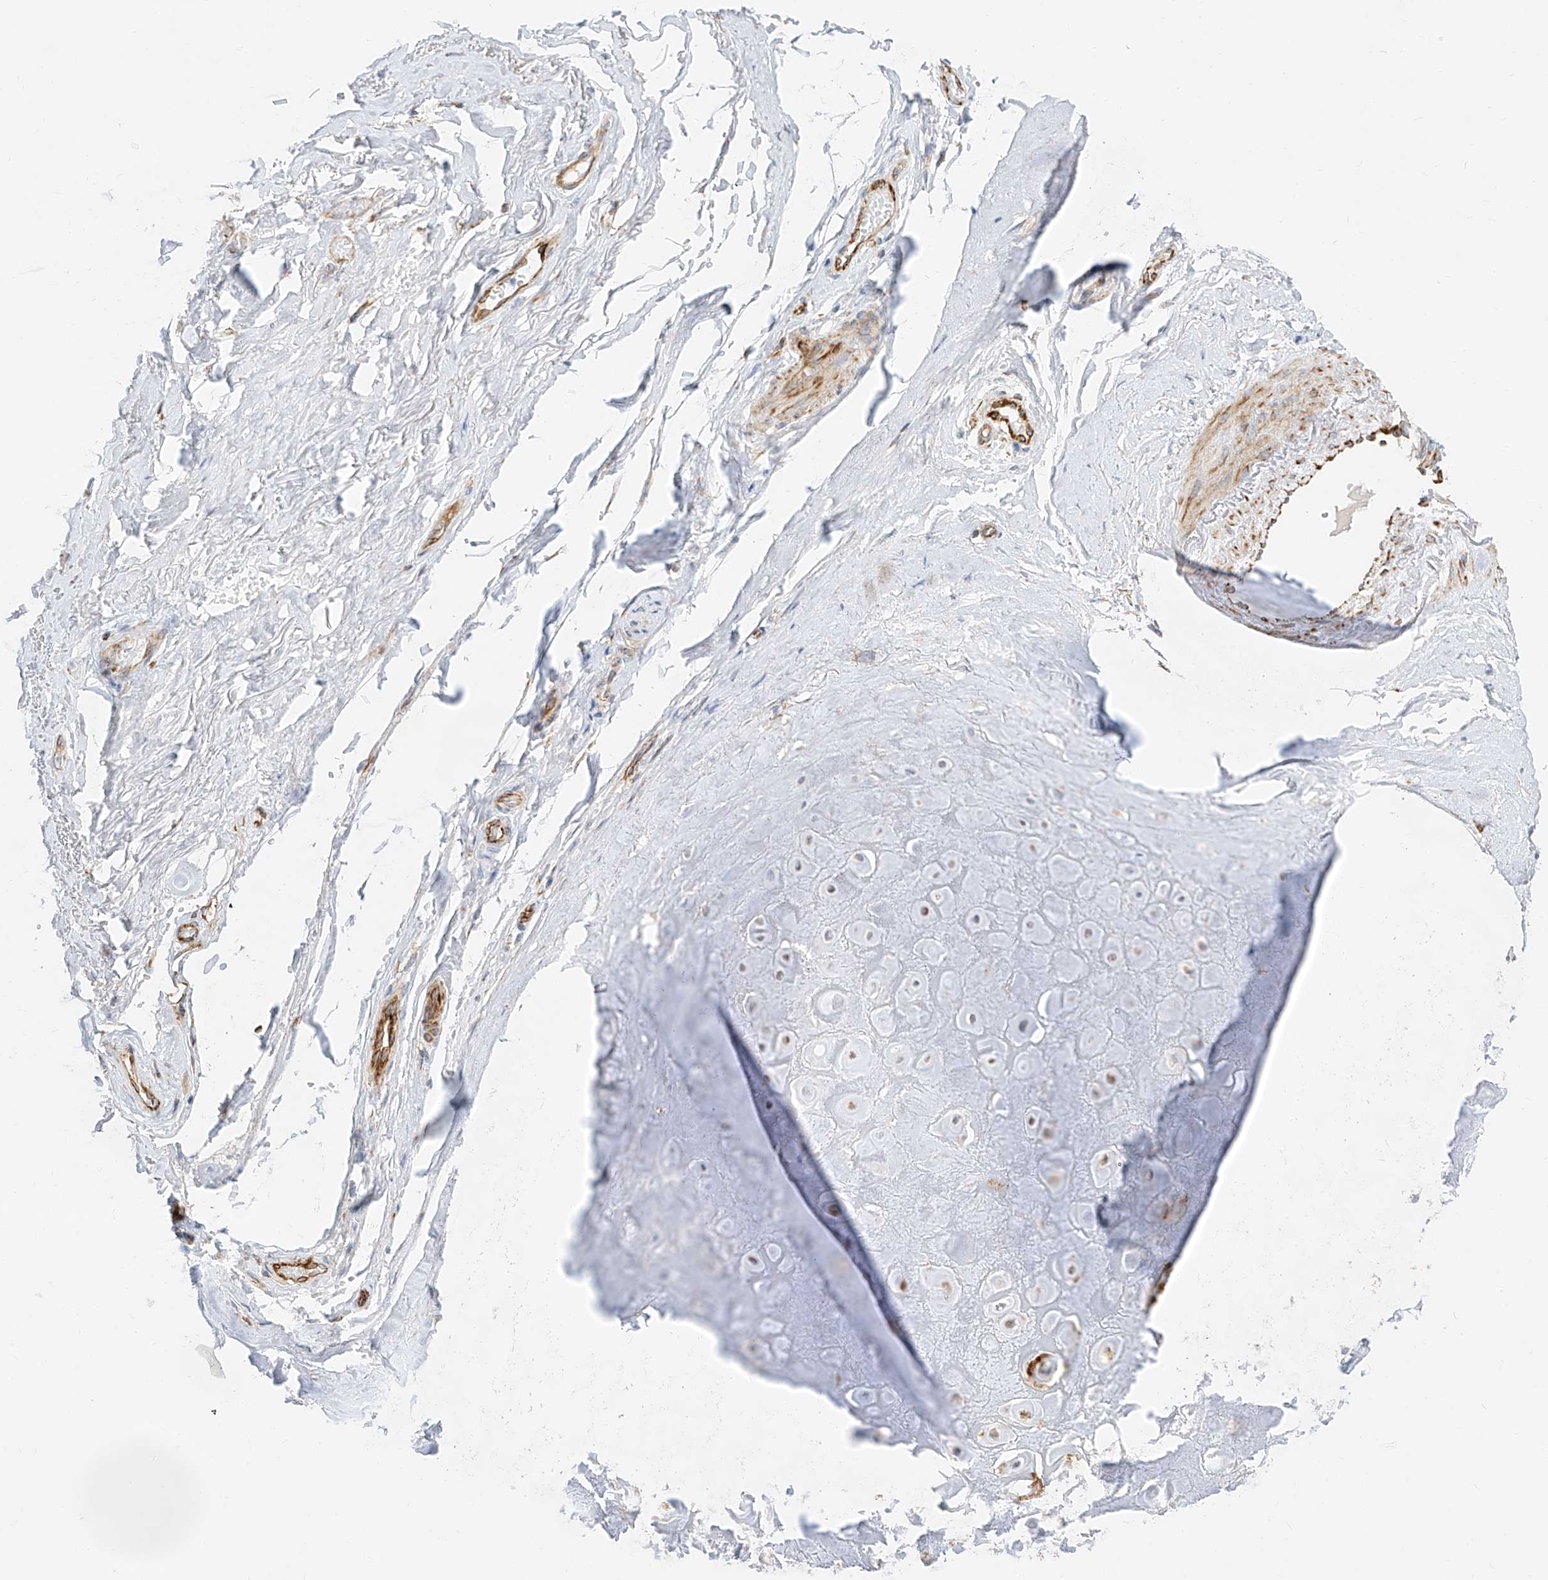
{"staining": {"intensity": "moderate", "quantity": ">75%", "location": "cytoplasmic/membranous"}, "tissue": "adipose tissue", "cell_type": "Adipocytes", "image_type": "normal", "snomed": [{"axis": "morphology", "description": "Normal tissue, NOS"}, {"axis": "morphology", "description": "Basal cell carcinoma"}, {"axis": "topography", "description": "Skin"}], "caption": "Adipocytes demonstrate medium levels of moderate cytoplasmic/membranous staining in approximately >75% of cells in benign adipose tissue.", "gene": "CST9", "patient": {"sex": "female", "age": 89}}